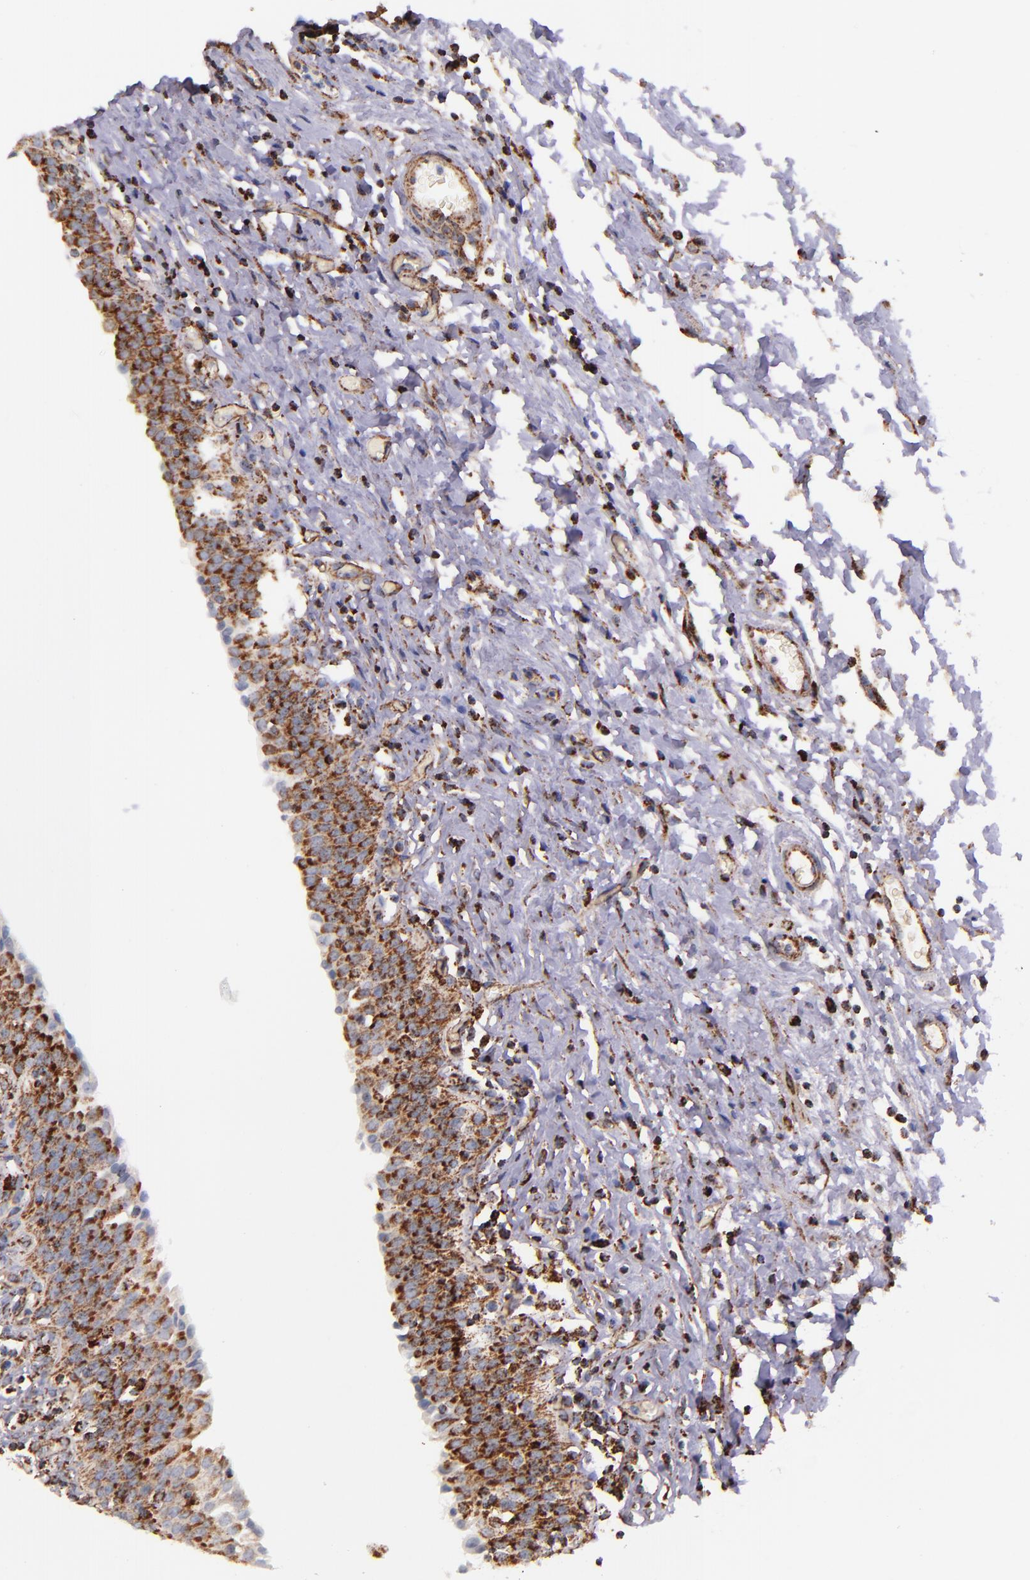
{"staining": {"intensity": "moderate", "quantity": ">75%", "location": "cytoplasmic/membranous"}, "tissue": "urinary bladder", "cell_type": "Urothelial cells", "image_type": "normal", "snomed": [{"axis": "morphology", "description": "Normal tissue, NOS"}, {"axis": "topography", "description": "Urinary bladder"}], "caption": "An IHC micrograph of normal tissue is shown. Protein staining in brown shows moderate cytoplasmic/membranous positivity in urinary bladder within urothelial cells. (brown staining indicates protein expression, while blue staining denotes nuclei).", "gene": "IDH3G", "patient": {"sex": "male", "age": 51}}